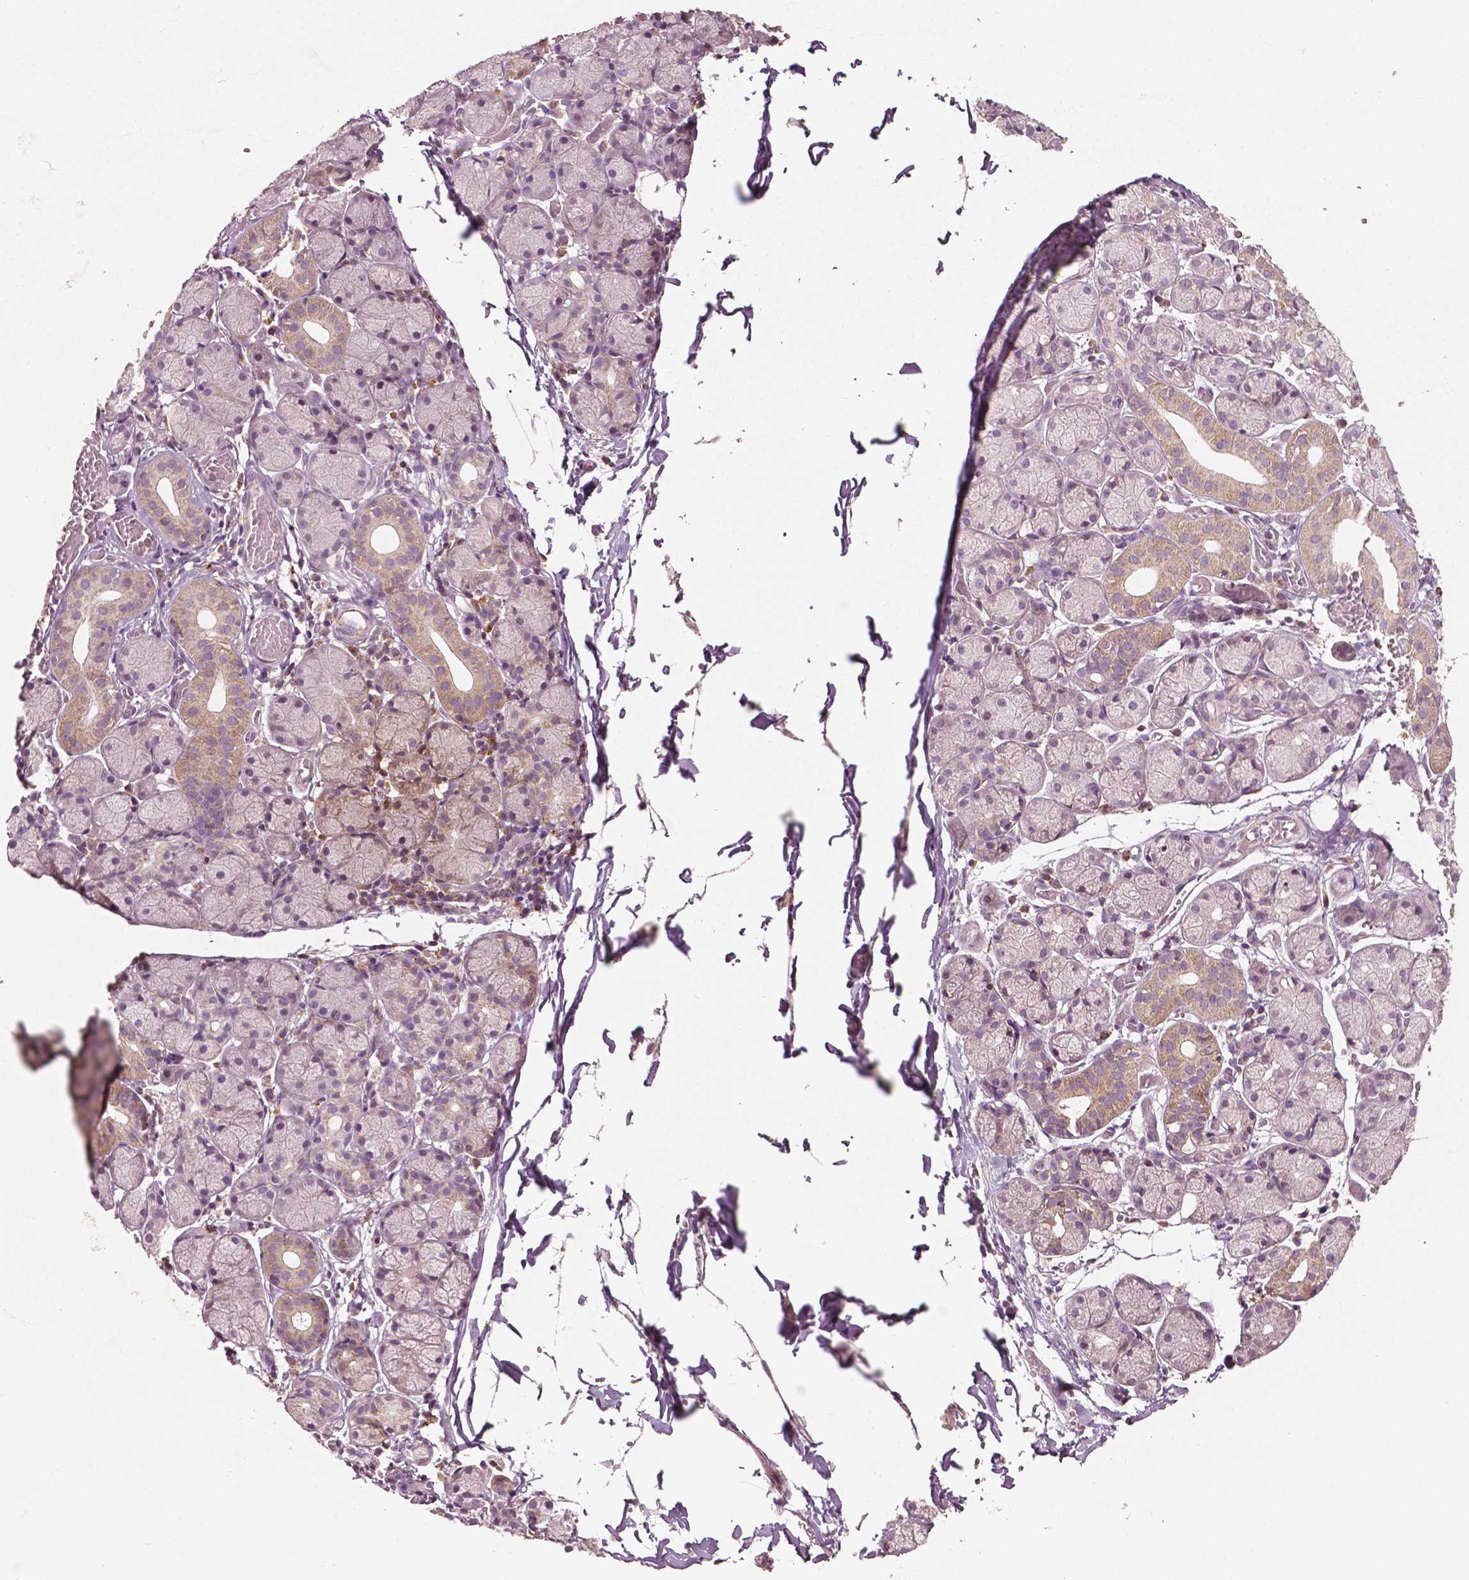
{"staining": {"intensity": "moderate", "quantity": "<25%", "location": "cytoplasmic/membranous"}, "tissue": "salivary gland", "cell_type": "Glandular cells", "image_type": "normal", "snomed": [{"axis": "morphology", "description": "Normal tissue, NOS"}, {"axis": "topography", "description": "Salivary gland"}, {"axis": "topography", "description": "Peripheral nerve tissue"}], "caption": "Salivary gland stained for a protein (brown) shows moderate cytoplasmic/membranous positive staining in about <25% of glandular cells.", "gene": "MCL1", "patient": {"sex": "female", "age": 24}}